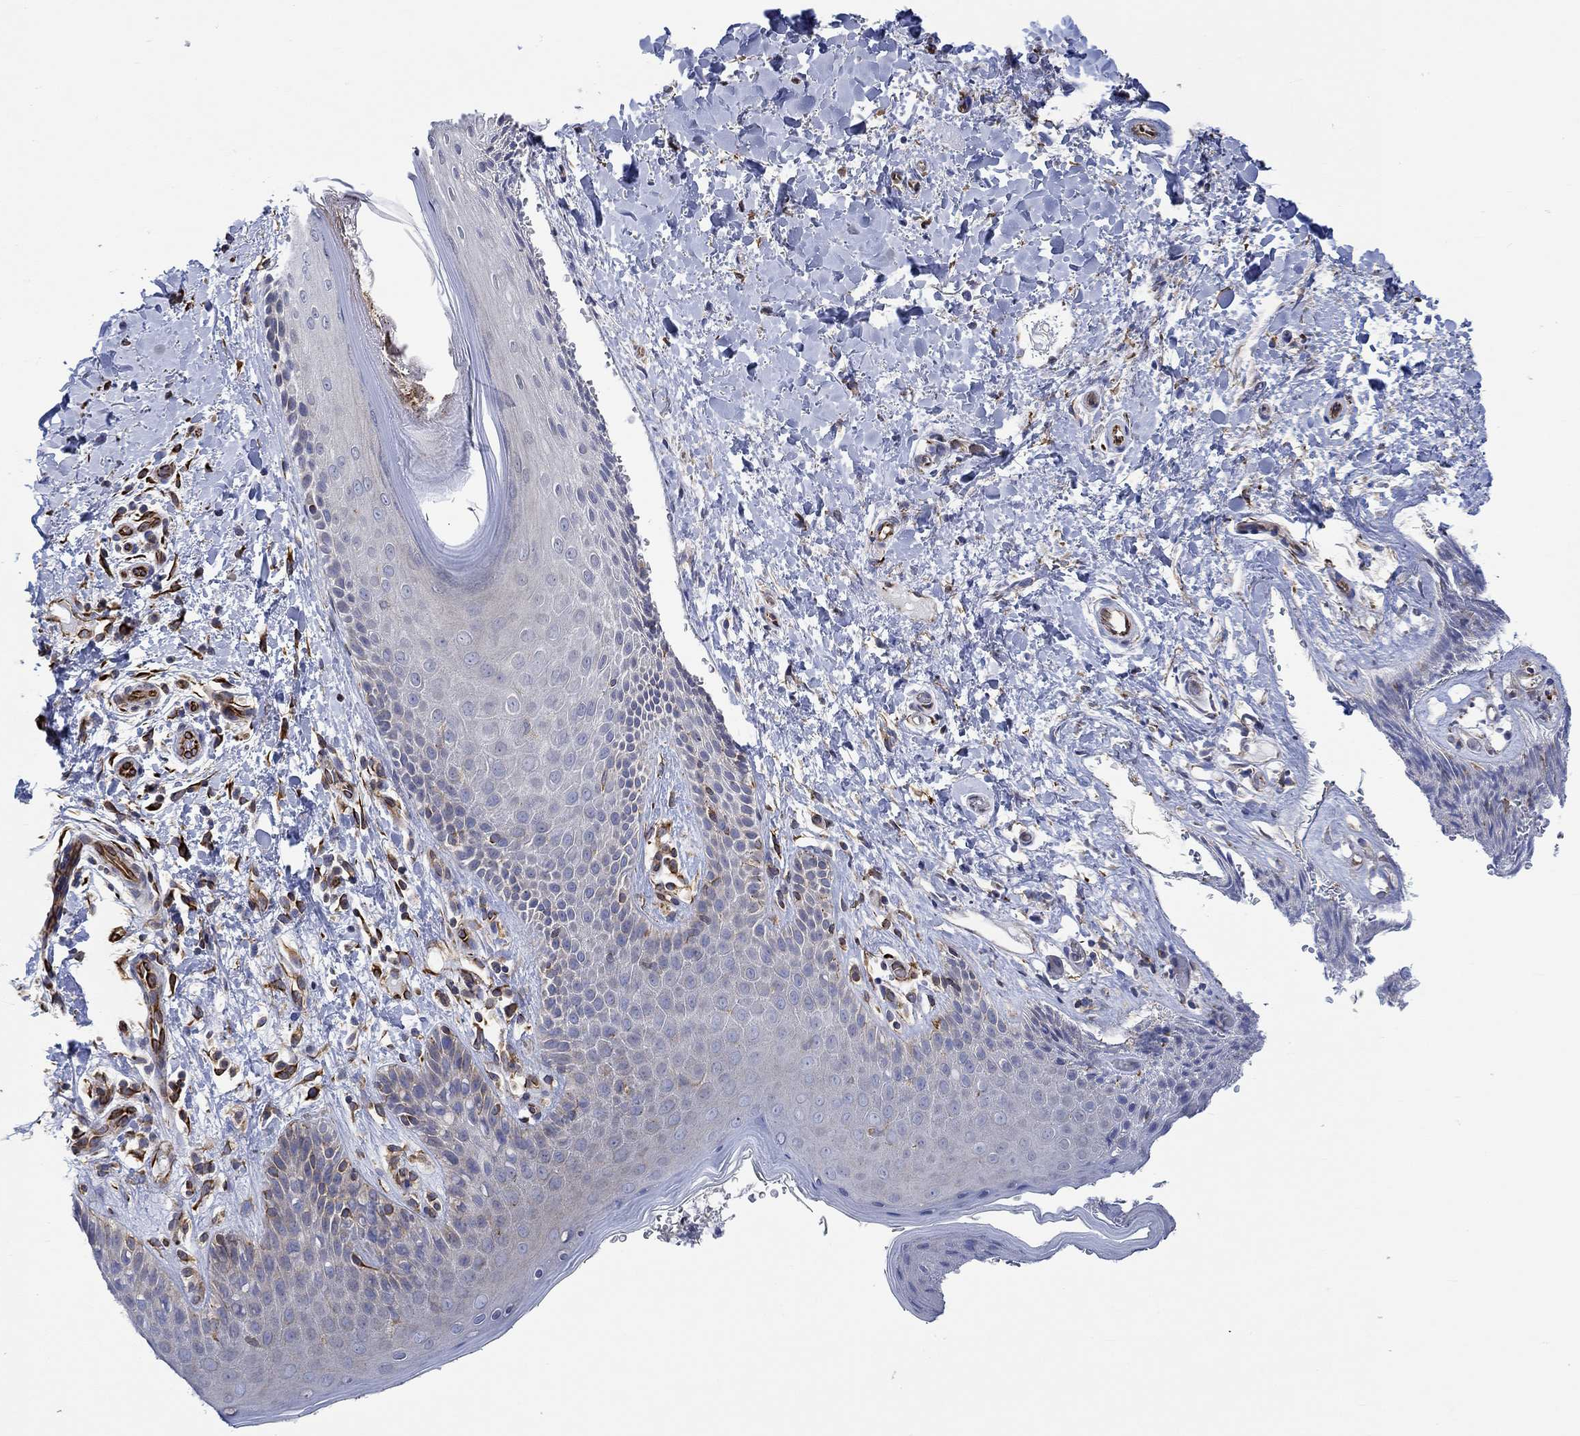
{"staining": {"intensity": "weak", "quantity": "<25%", "location": "cytoplasmic/membranous"}, "tissue": "skin", "cell_type": "Epidermal cells", "image_type": "normal", "snomed": [{"axis": "morphology", "description": "Normal tissue, NOS"}, {"axis": "topography", "description": "Anal"}], "caption": "Immunohistochemical staining of normal human skin exhibits no significant positivity in epidermal cells.", "gene": "CAMK1D", "patient": {"sex": "male", "age": 36}}